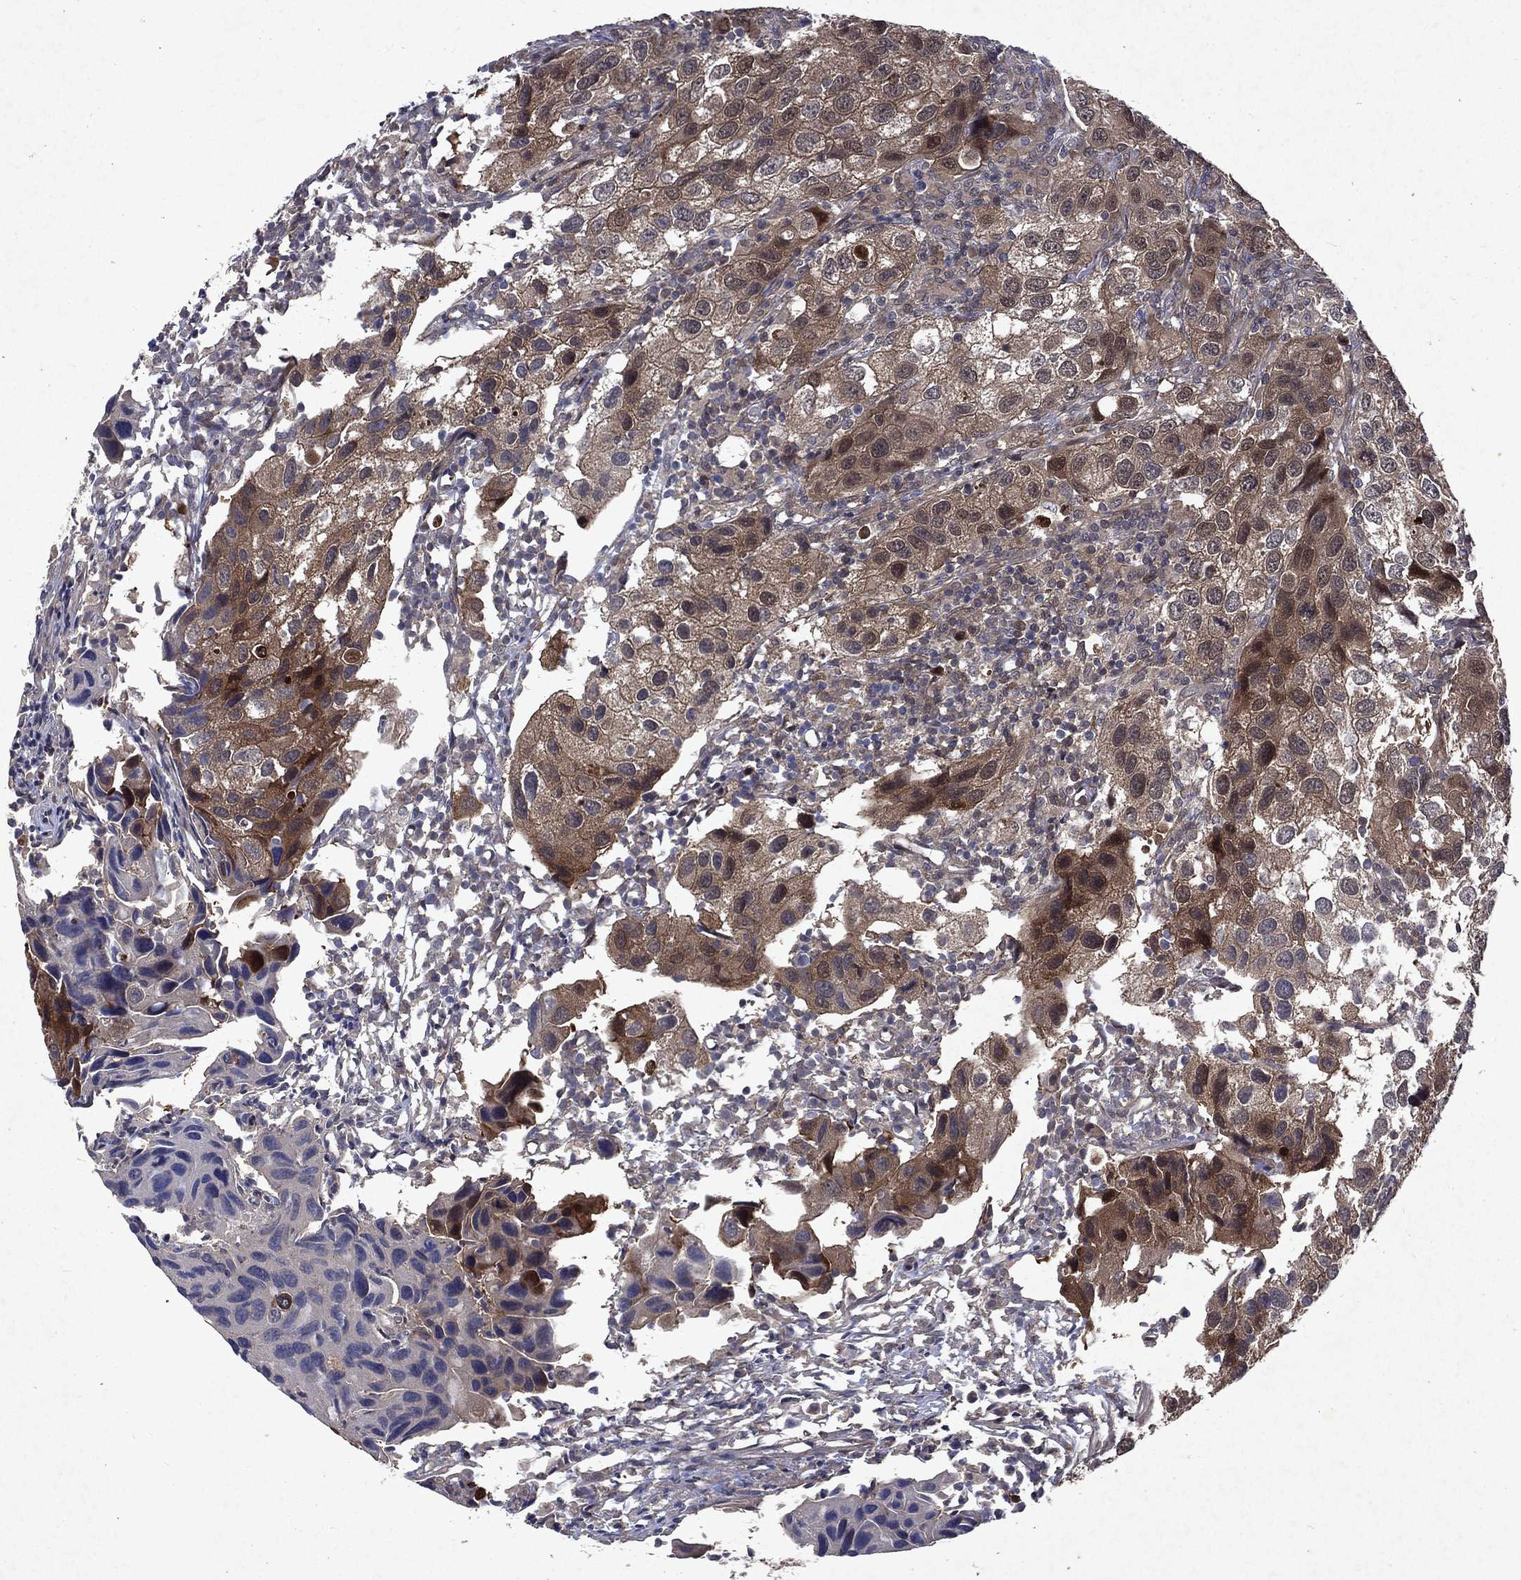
{"staining": {"intensity": "moderate", "quantity": "25%-75%", "location": "cytoplasmic/membranous"}, "tissue": "urothelial cancer", "cell_type": "Tumor cells", "image_type": "cancer", "snomed": [{"axis": "morphology", "description": "Urothelial carcinoma, High grade"}, {"axis": "topography", "description": "Urinary bladder"}], "caption": "This is an image of immunohistochemistry (IHC) staining of high-grade urothelial carcinoma, which shows moderate expression in the cytoplasmic/membranous of tumor cells.", "gene": "MTAP", "patient": {"sex": "male", "age": 79}}